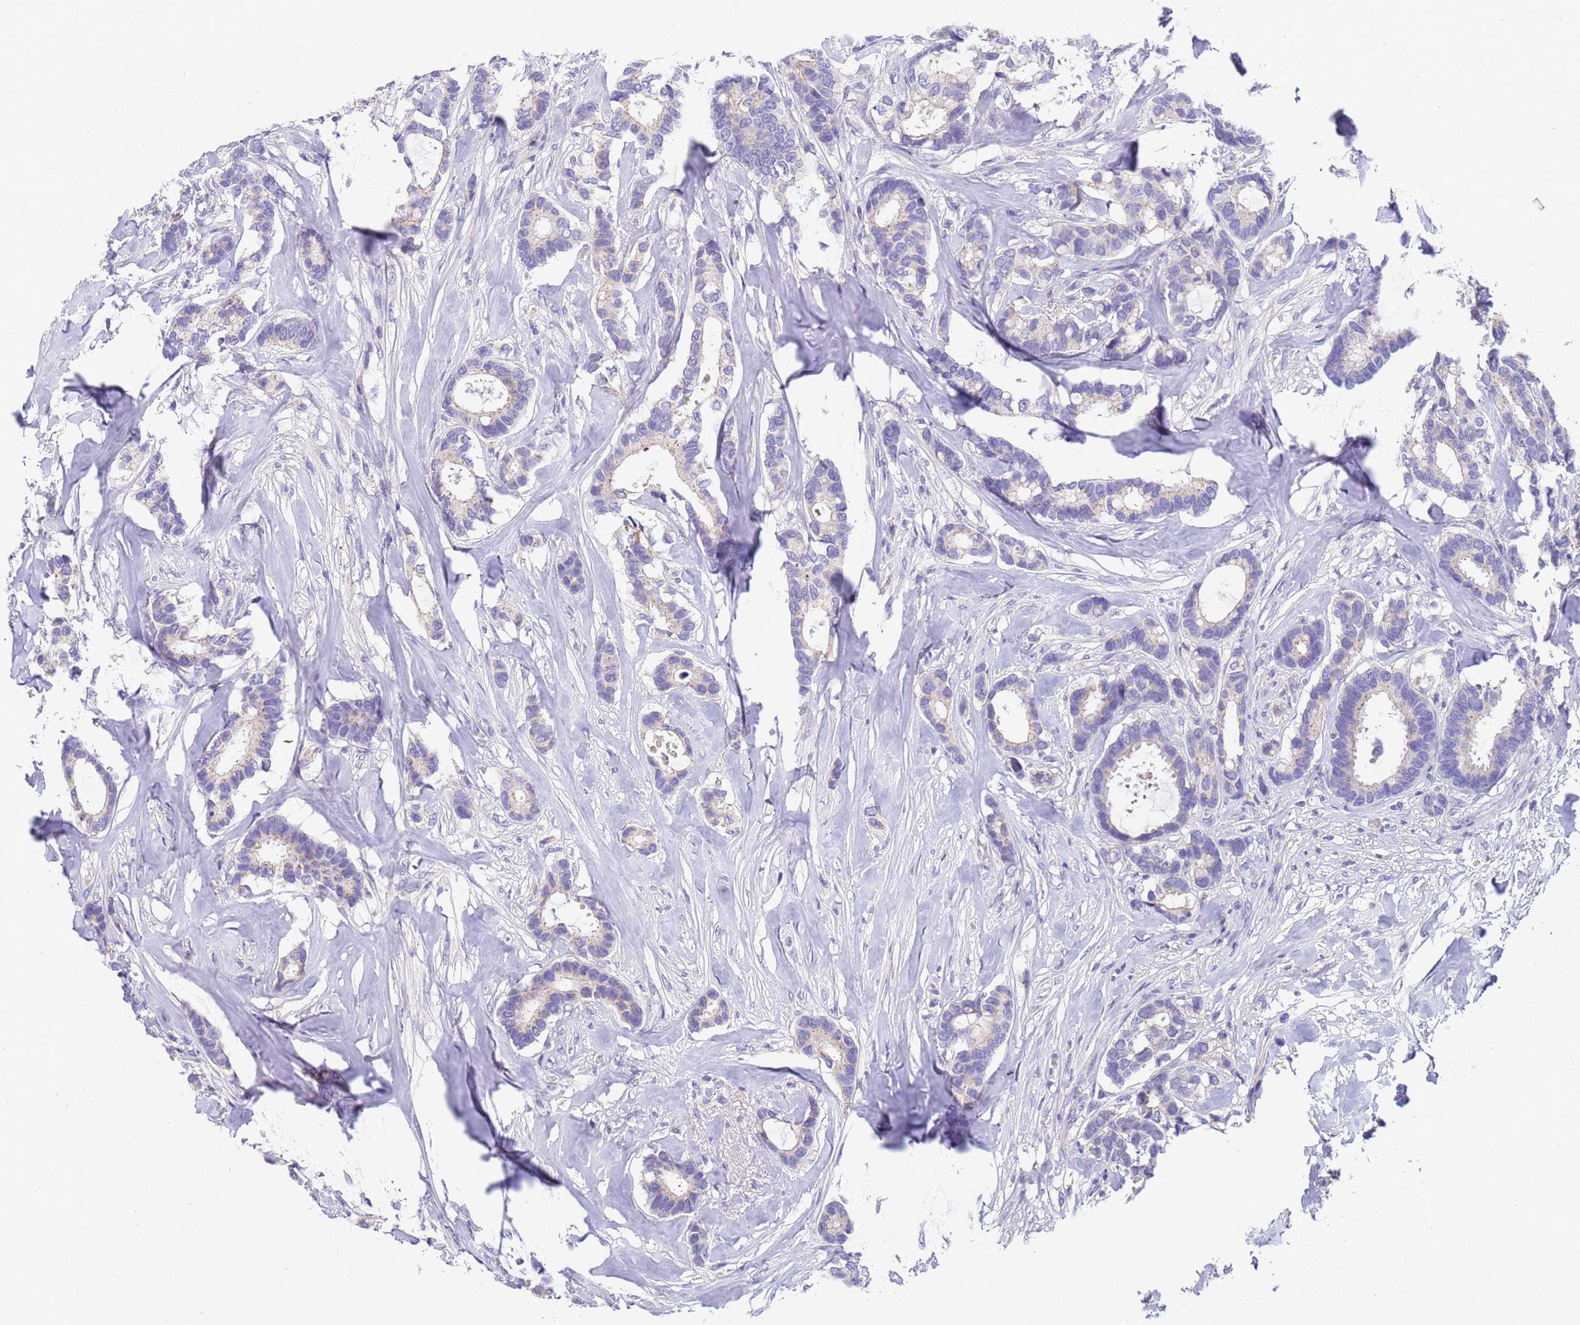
{"staining": {"intensity": "negative", "quantity": "none", "location": "none"}, "tissue": "breast cancer", "cell_type": "Tumor cells", "image_type": "cancer", "snomed": [{"axis": "morphology", "description": "Duct carcinoma"}, {"axis": "topography", "description": "Breast"}], "caption": "Photomicrograph shows no significant protein staining in tumor cells of breast cancer (infiltrating ductal carcinoma).", "gene": "SLC24A3", "patient": {"sex": "female", "age": 87}}